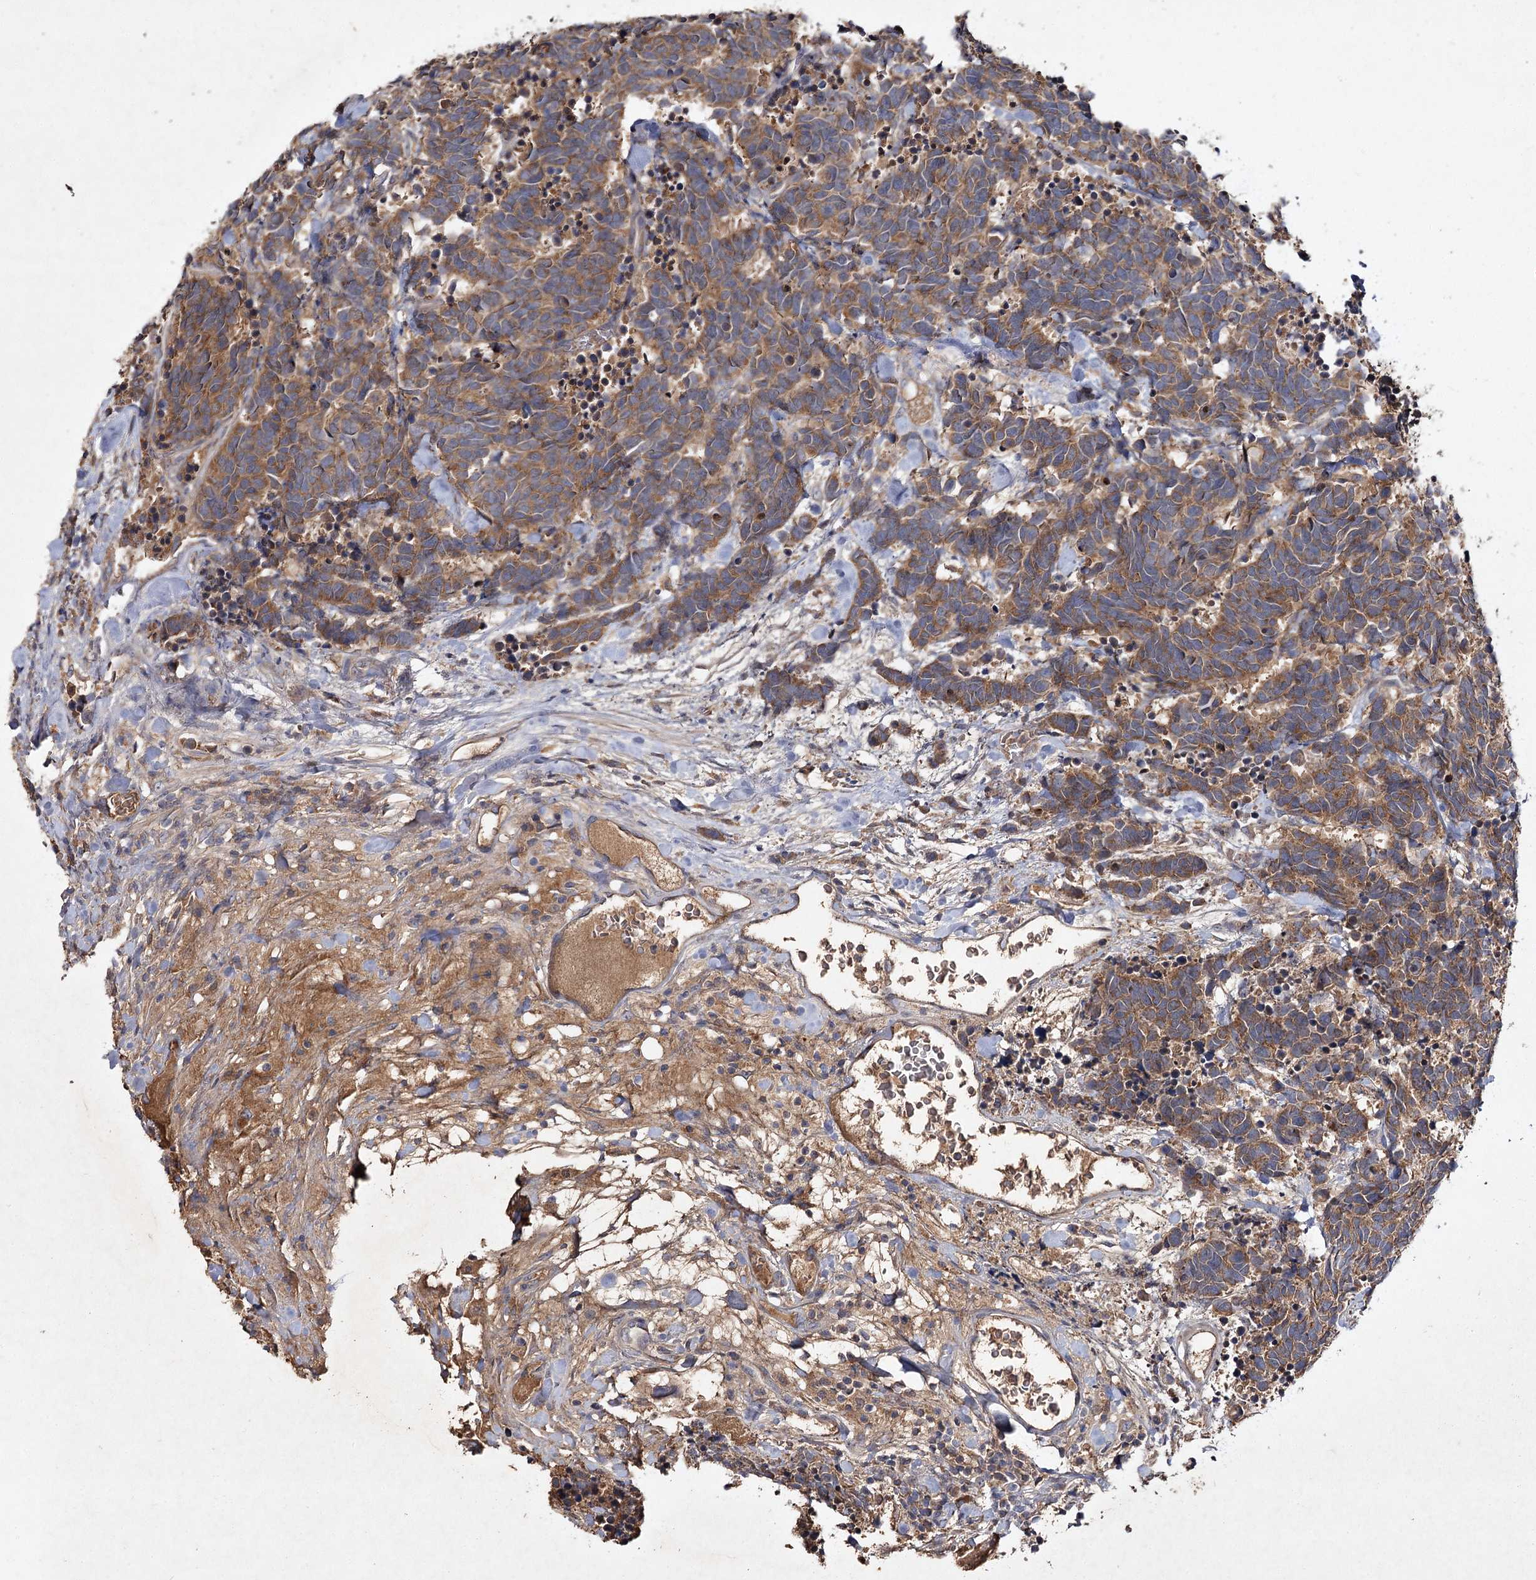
{"staining": {"intensity": "moderate", "quantity": ">75%", "location": "cytoplasmic/membranous"}, "tissue": "carcinoid", "cell_type": "Tumor cells", "image_type": "cancer", "snomed": [{"axis": "morphology", "description": "Carcinoma, NOS"}, {"axis": "morphology", "description": "Carcinoid, malignant, NOS"}, {"axis": "topography", "description": "Urinary bladder"}], "caption": "A brown stain labels moderate cytoplasmic/membranous positivity of a protein in carcinoid tumor cells.", "gene": "MFN1", "patient": {"sex": "male", "age": 57}}